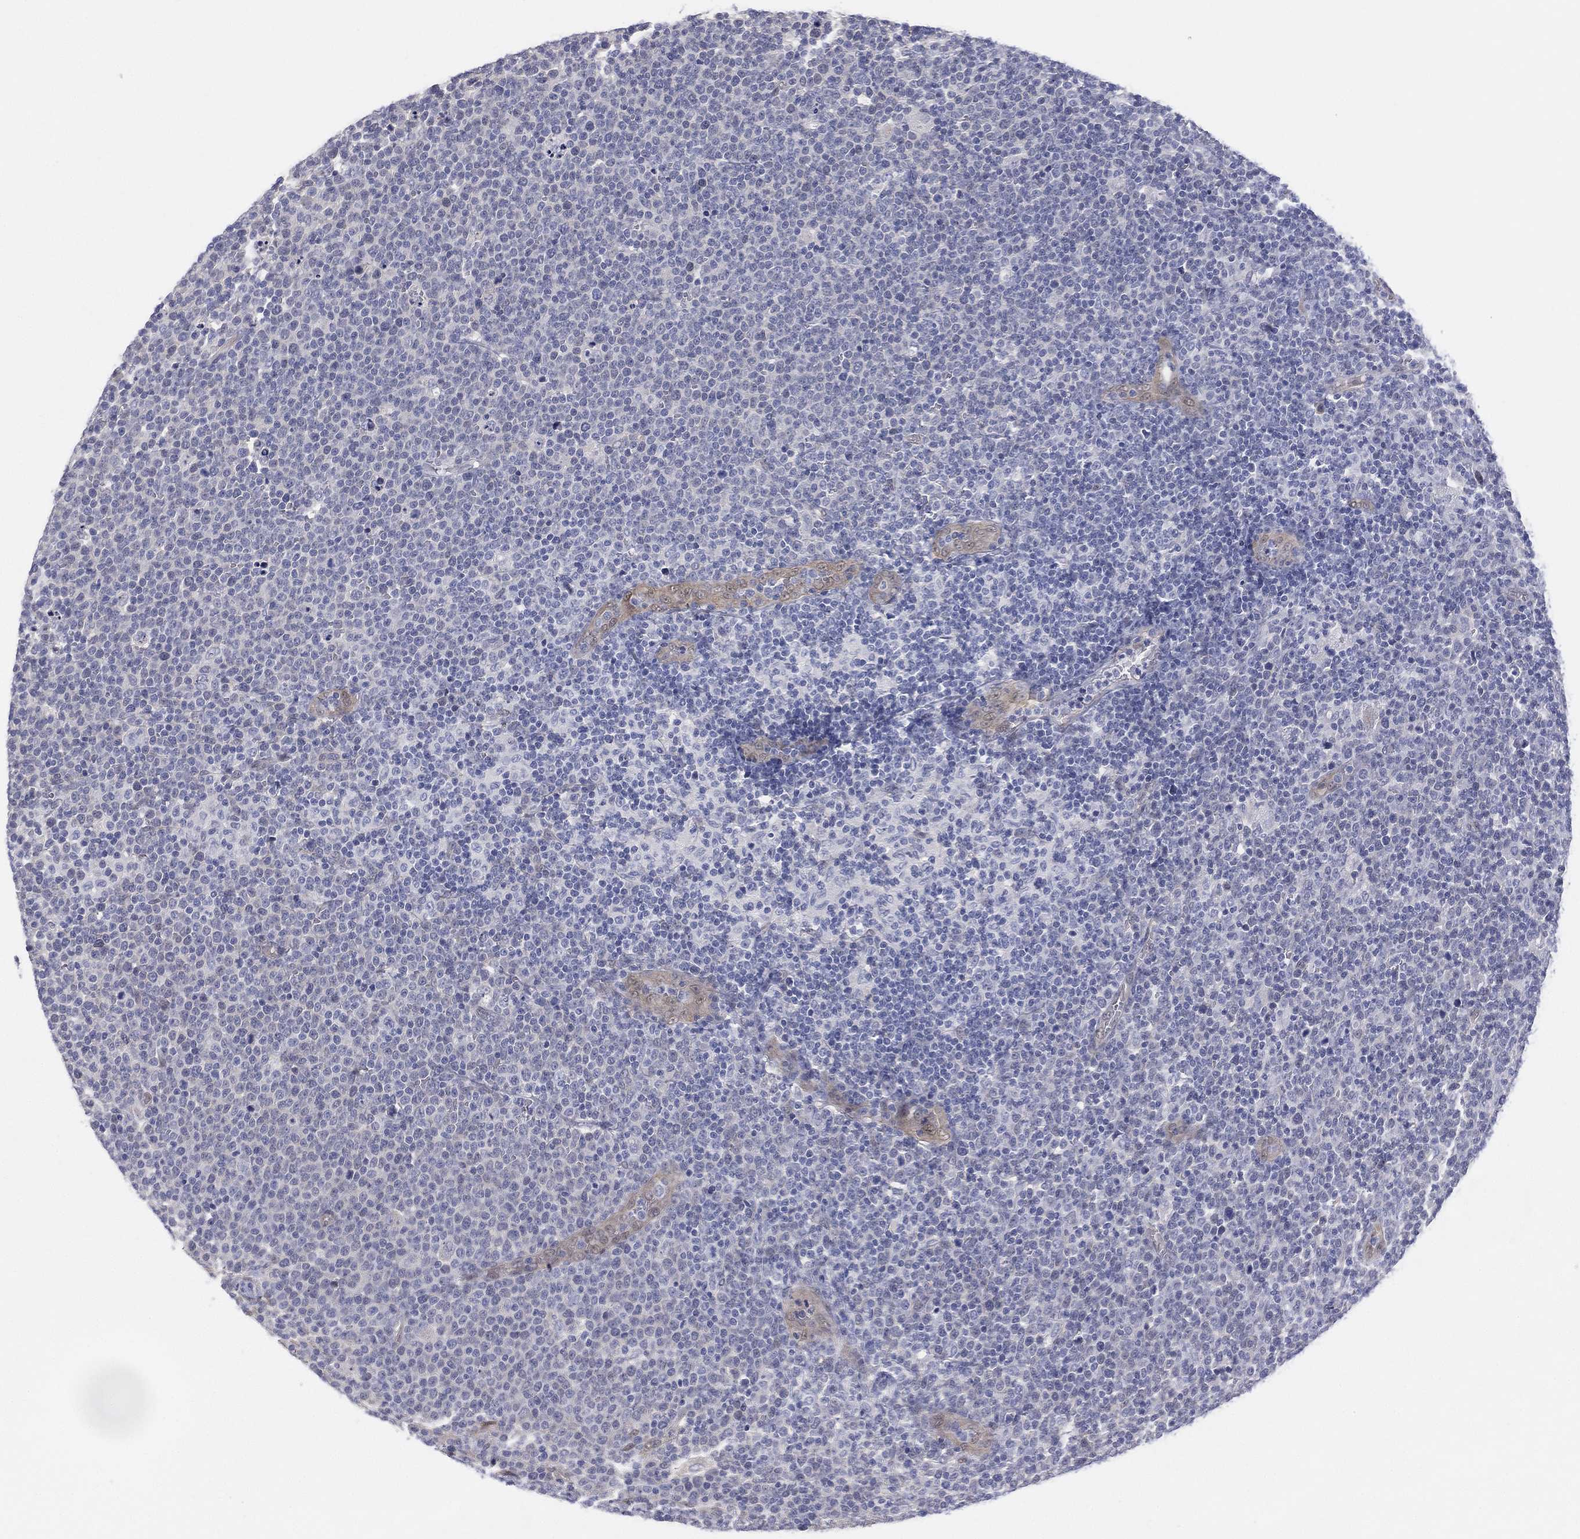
{"staining": {"intensity": "negative", "quantity": "none", "location": "none"}, "tissue": "lymphoma", "cell_type": "Tumor cells", "image_type": "cancer", "snomed": [{"axis": "morphology", "description": "Malignant lymphoma, non-Hodgkin's type, High grade"}, {"axis": "topography", "description": "Lymph node"}], "caption": "The IHC photomicrograph has no significant expression in tumor cells of lymphoma tissue.", "gene": "DDAH1", "patient": {"sex": "male", "age": 61}}